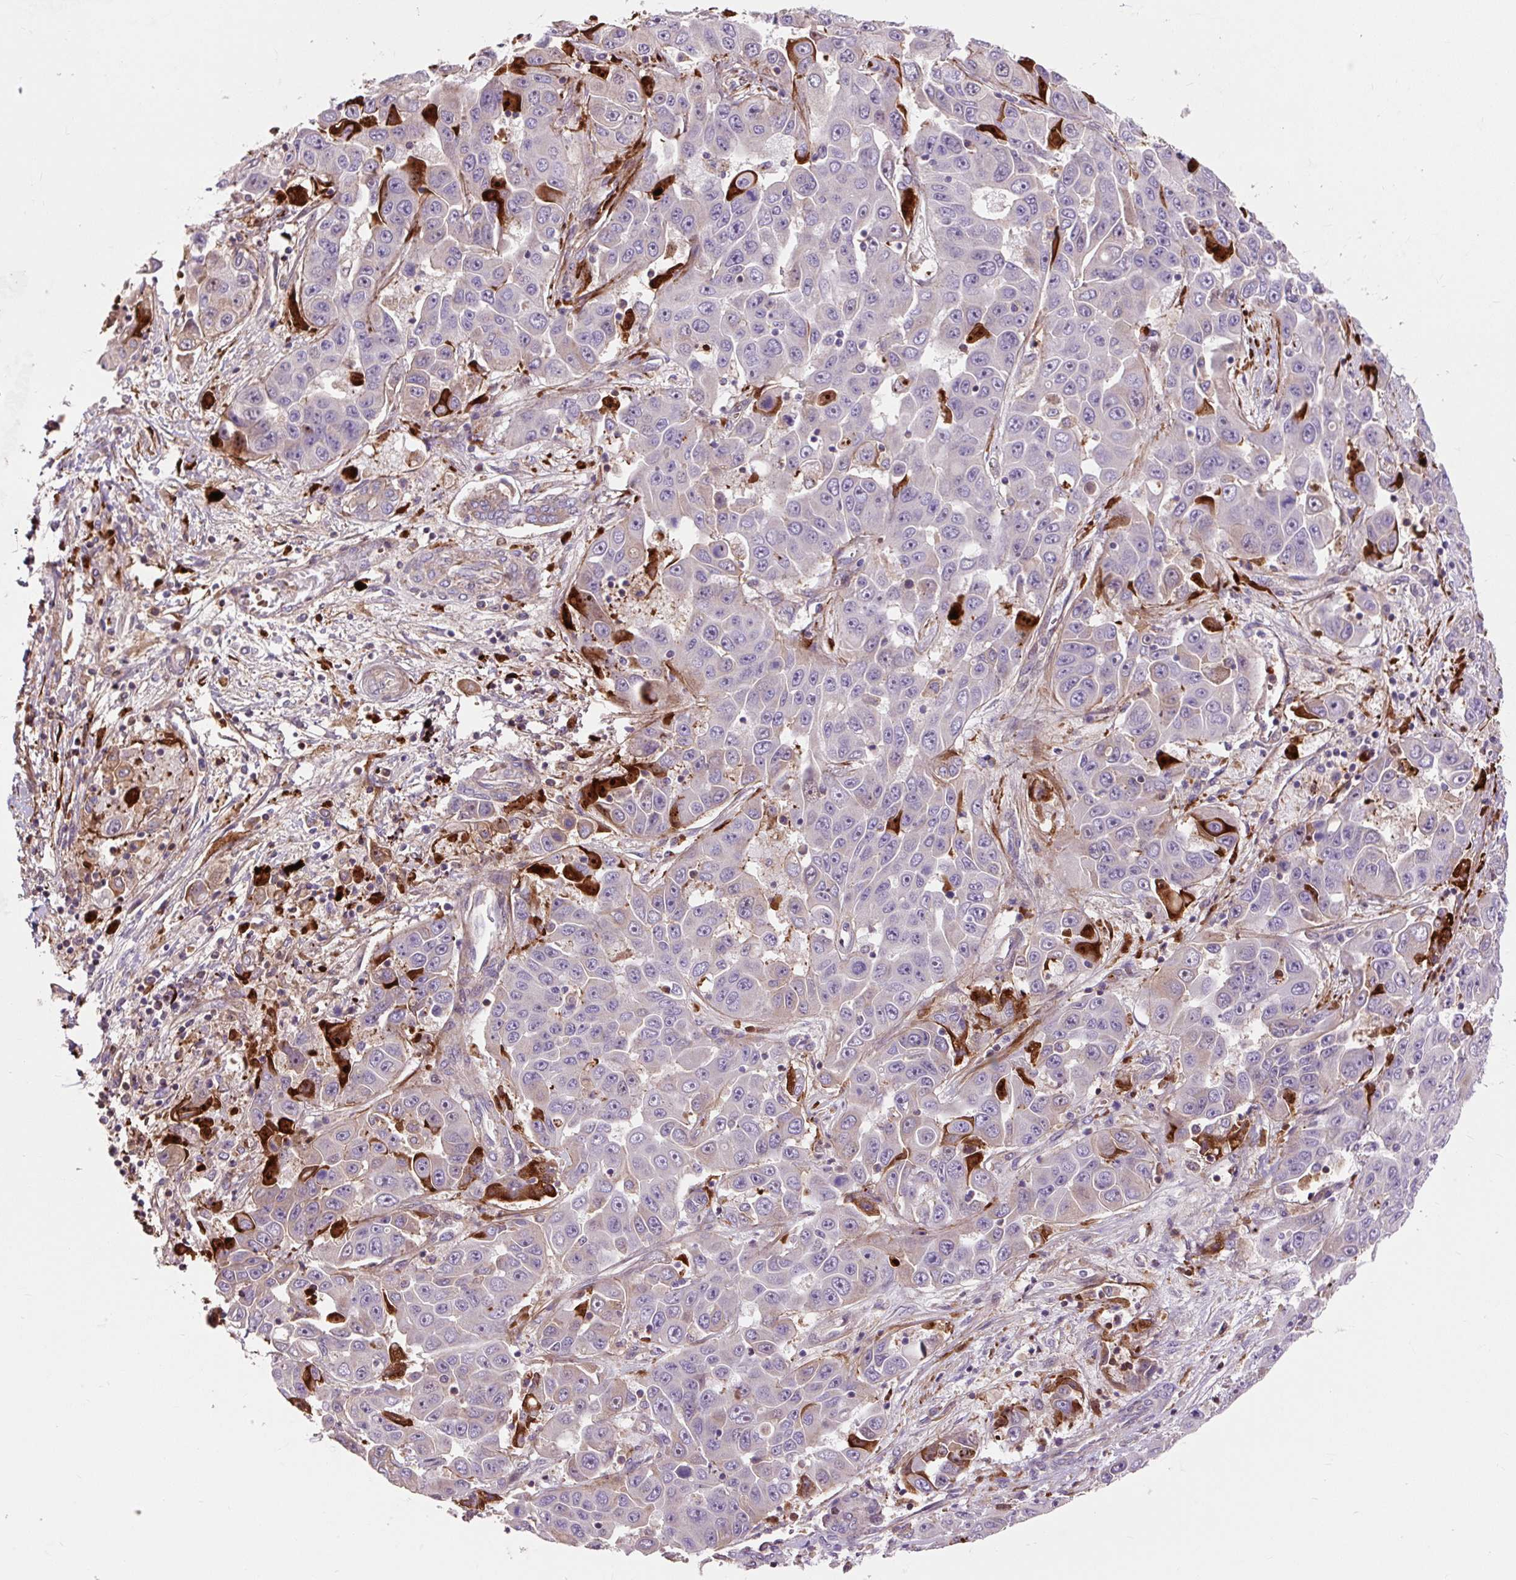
{"staining": {"intensity": "strong", "quantity": "<25%", "location": "cytoplasmic/membranous"}, "tissue": "liver cancer", "cell_type": "Tumor cells", "image_type": "cancer", "snomed": [{"axis": "morphology", "description": "Cholangiocarcinoma"}, {"axis": "topography", "description": "Liver"}], "caption": "Strong cytoplasmic/membranous staining for a protein is appreciated in approximately <25% of tumor cells of liver cancer using IHC.", "gene": "PRIMPOL", "patient": {"sex": "female", "age": 52}}